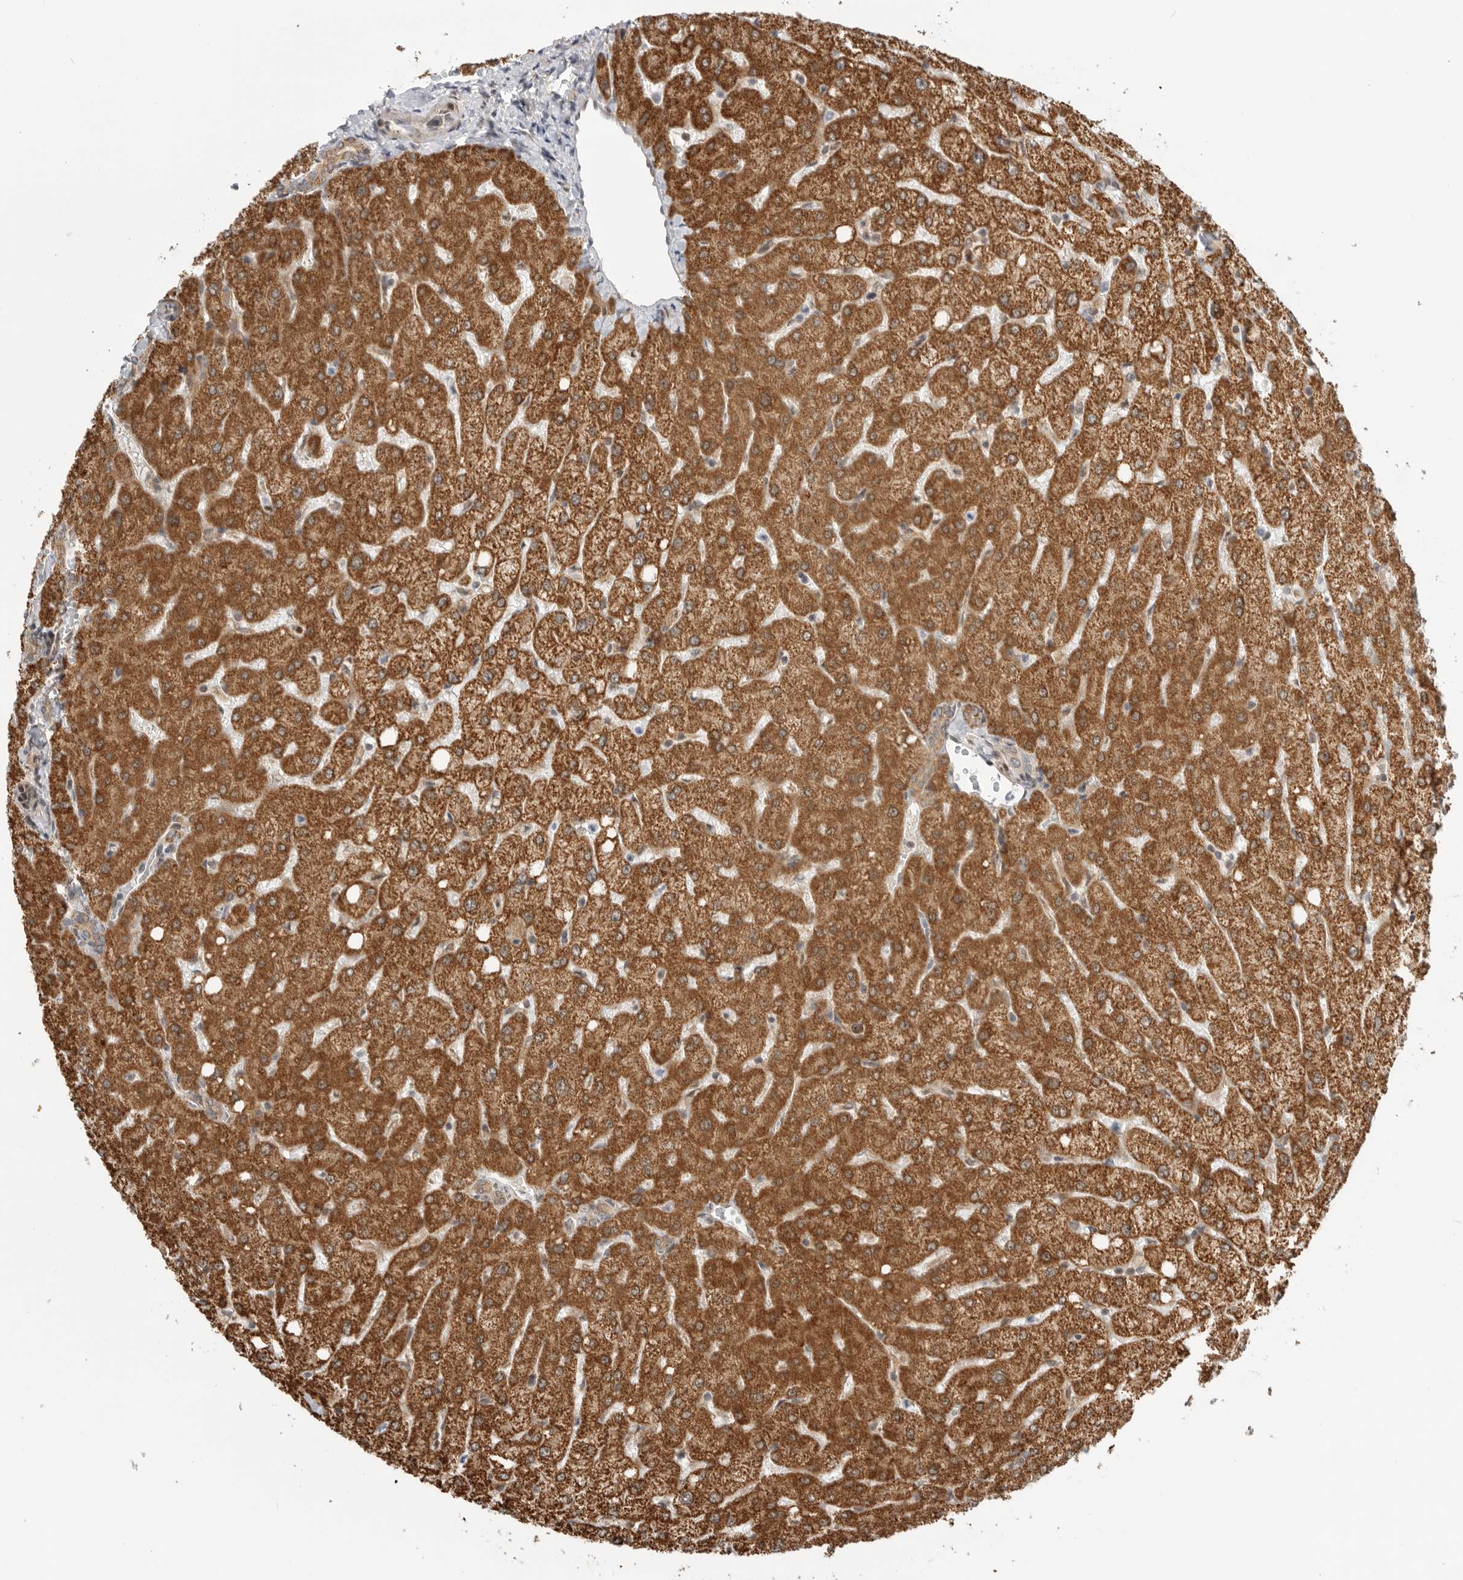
{"staining": {"intensity": "weak", "quantity": "25%-75%", "location": "cytoplasmic/membranous"}, "tissue": "liver", "cell_type": "Cholangiocytes", "image_type": "normal", "snomed": [{"axis": "morphology", "description": "Normal tissue, NOS"}, {"axis": "topography", "description": "Liver"}], "caption": "IHC of normal liver reveals low levels of weak cytoplasmic/membranous expression in about 25%-75% of cholangiocytes.", "gene": "DCAF8", "patient": {"sex": "female", "age": 54}}